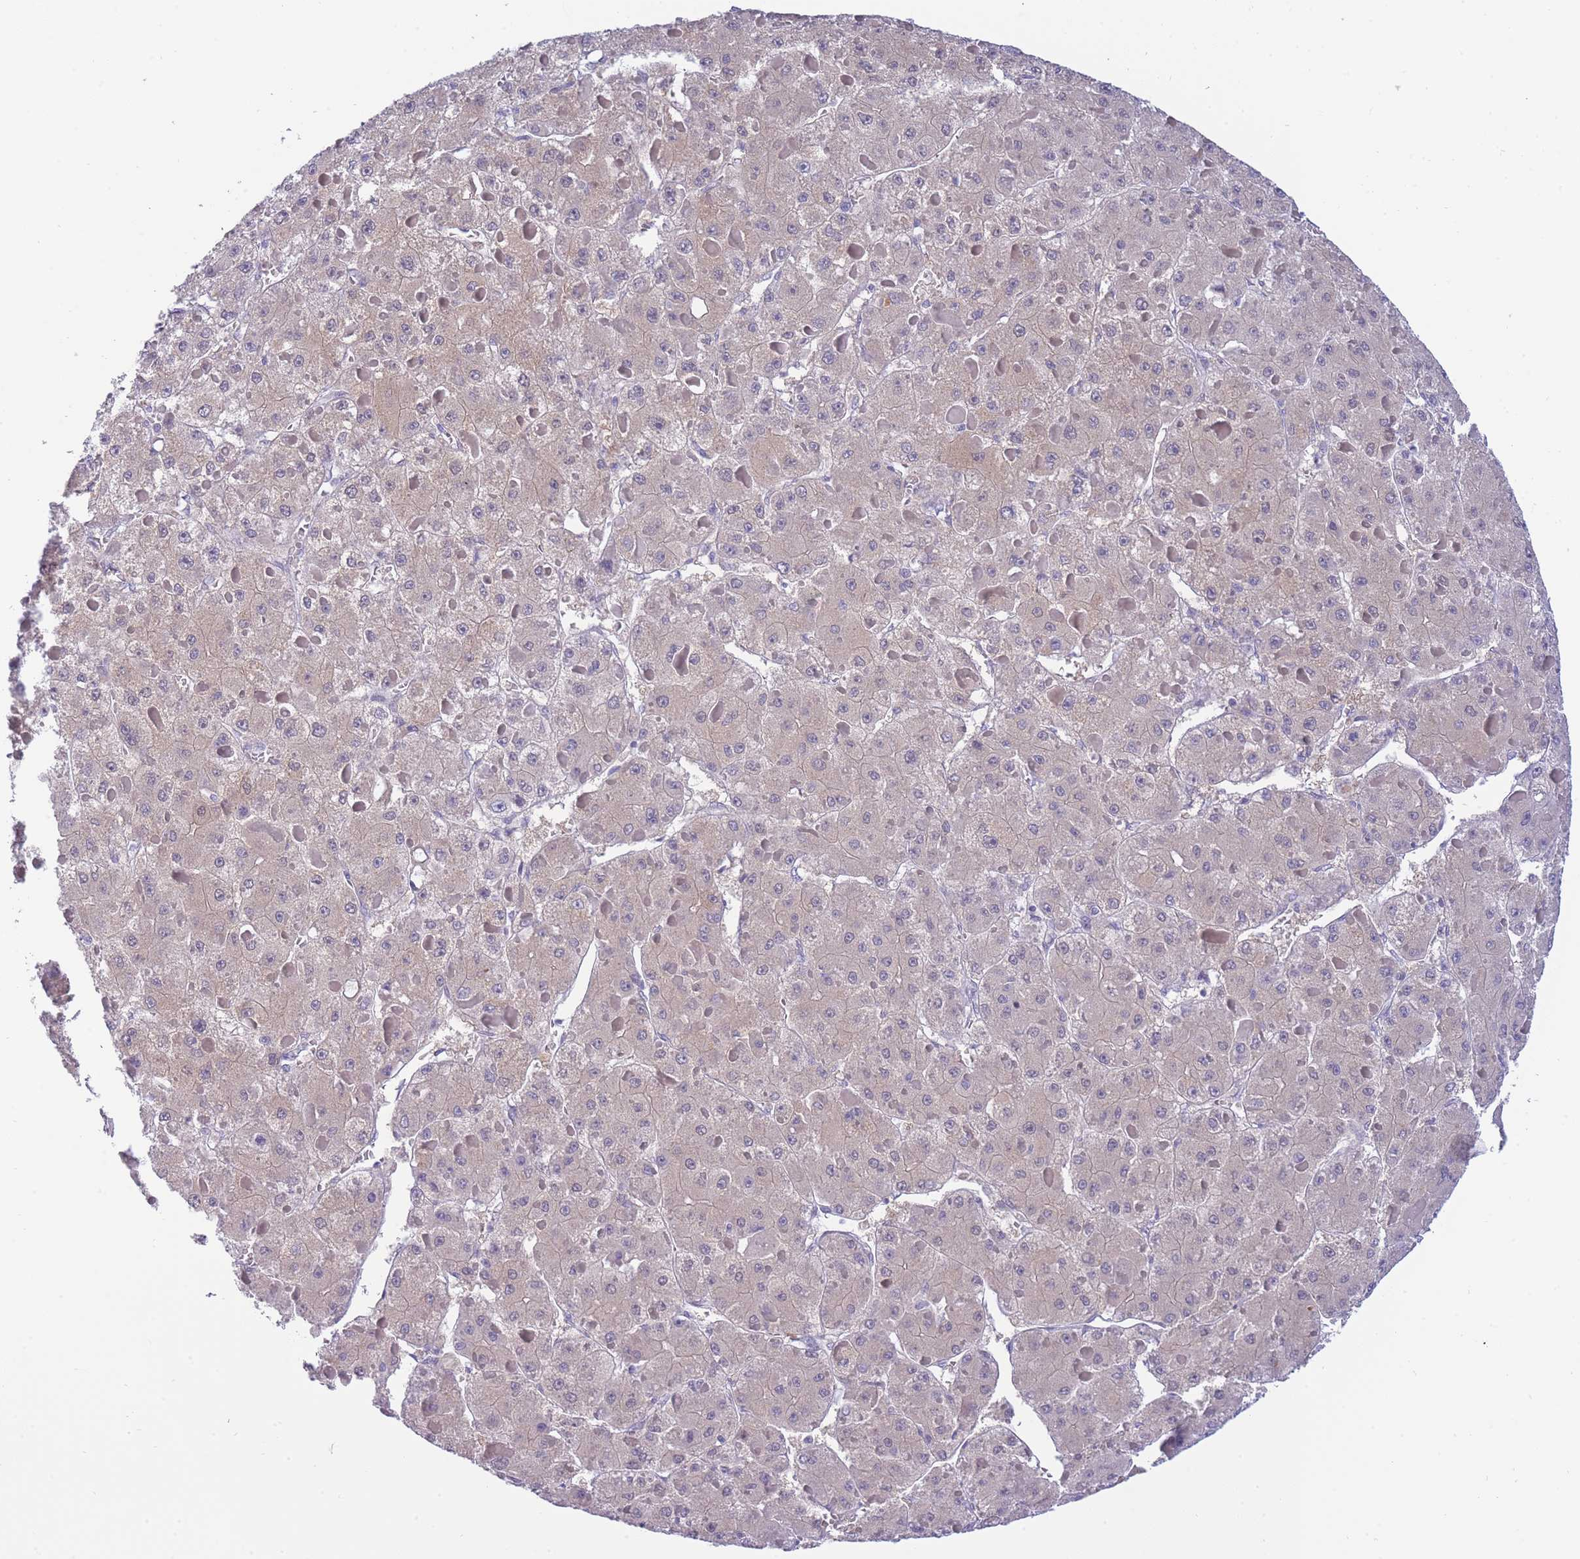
{"staining": {"intensity": "weak", "quantity": "25%-75%", "location": "cytoplasmic/membranous,nuclear"}, "tissue": "liver cancer", "cell_type": "Tumor cells", "image_type": "cancer", "snomed": [{"axis": "morphology", "description": "Carcinoma, Hepatocellular, NOS"}, {"axis": "topography", "description": "Liver"}], "caption": "The photomicrograph exhibits a brown stain indicating the presence of a protein in the cytoplasmic/membranous and nuclear of tumor cells in liver cancer.", "gene": "PRR23B", "patient": {"sex": "female", "age": 73}}